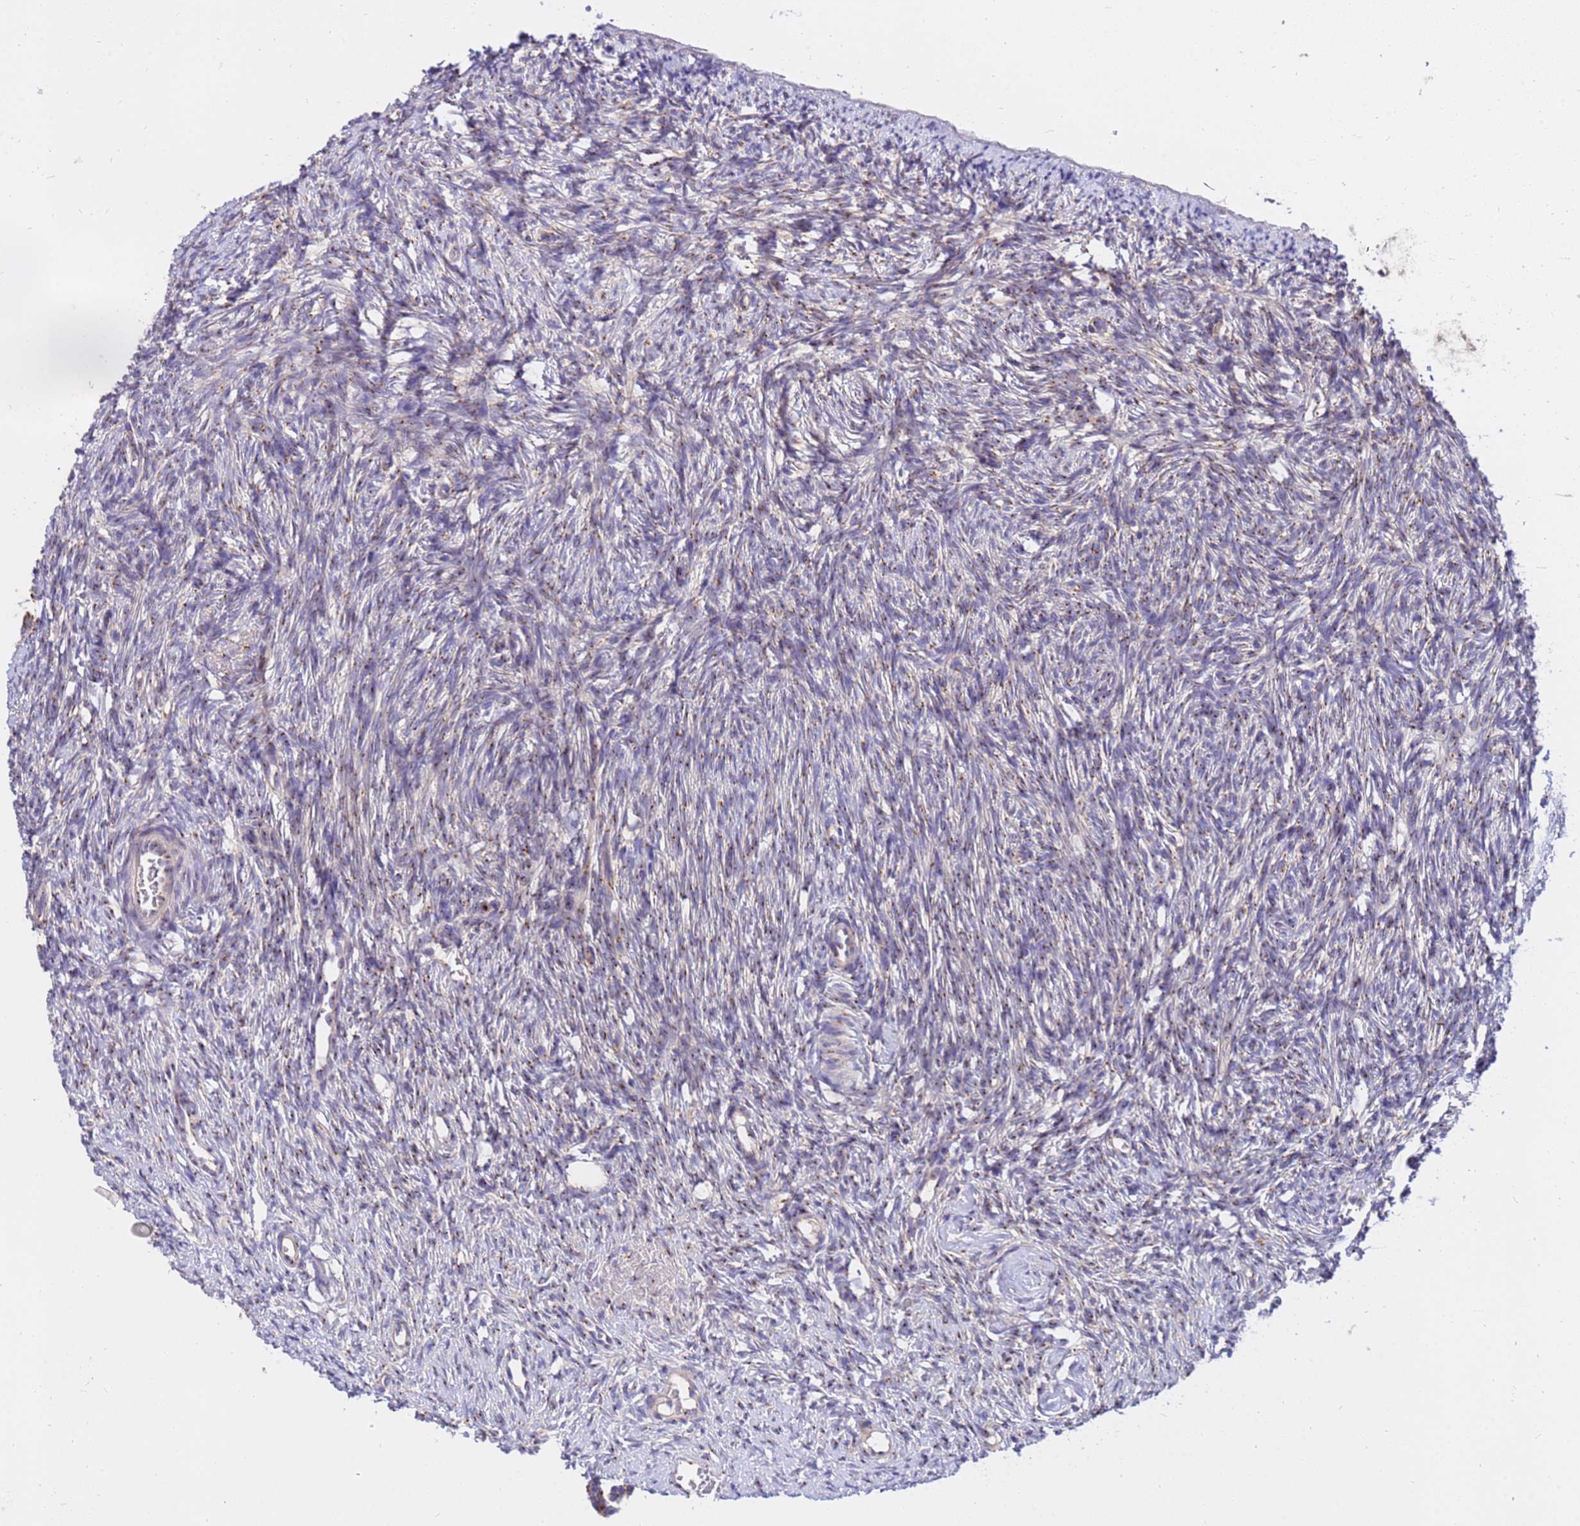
{"staining": {"intensity": "moderate", "quantity": "25%-75%", "location": "cytoplasmic/membranous"}, "tissue": "ovary", "cell_type": "Ovarian stroma cells", "image_type": "normal", "snomed": [{"axis": "morphology", "description": "Normal tissue, NOS"}, {"axis": "topography", "description": "Ovary"}], "caption": "Ovarian stroma cells reveal medium levels of moderate cytoplasmic/membranous positivity in about 25%-75% of cells in benign ovary. The protein is shown in brown color, while the nuclei are stained blue.", "gene": "HPS3", "patient": {"sex": "female", "age": 51}}